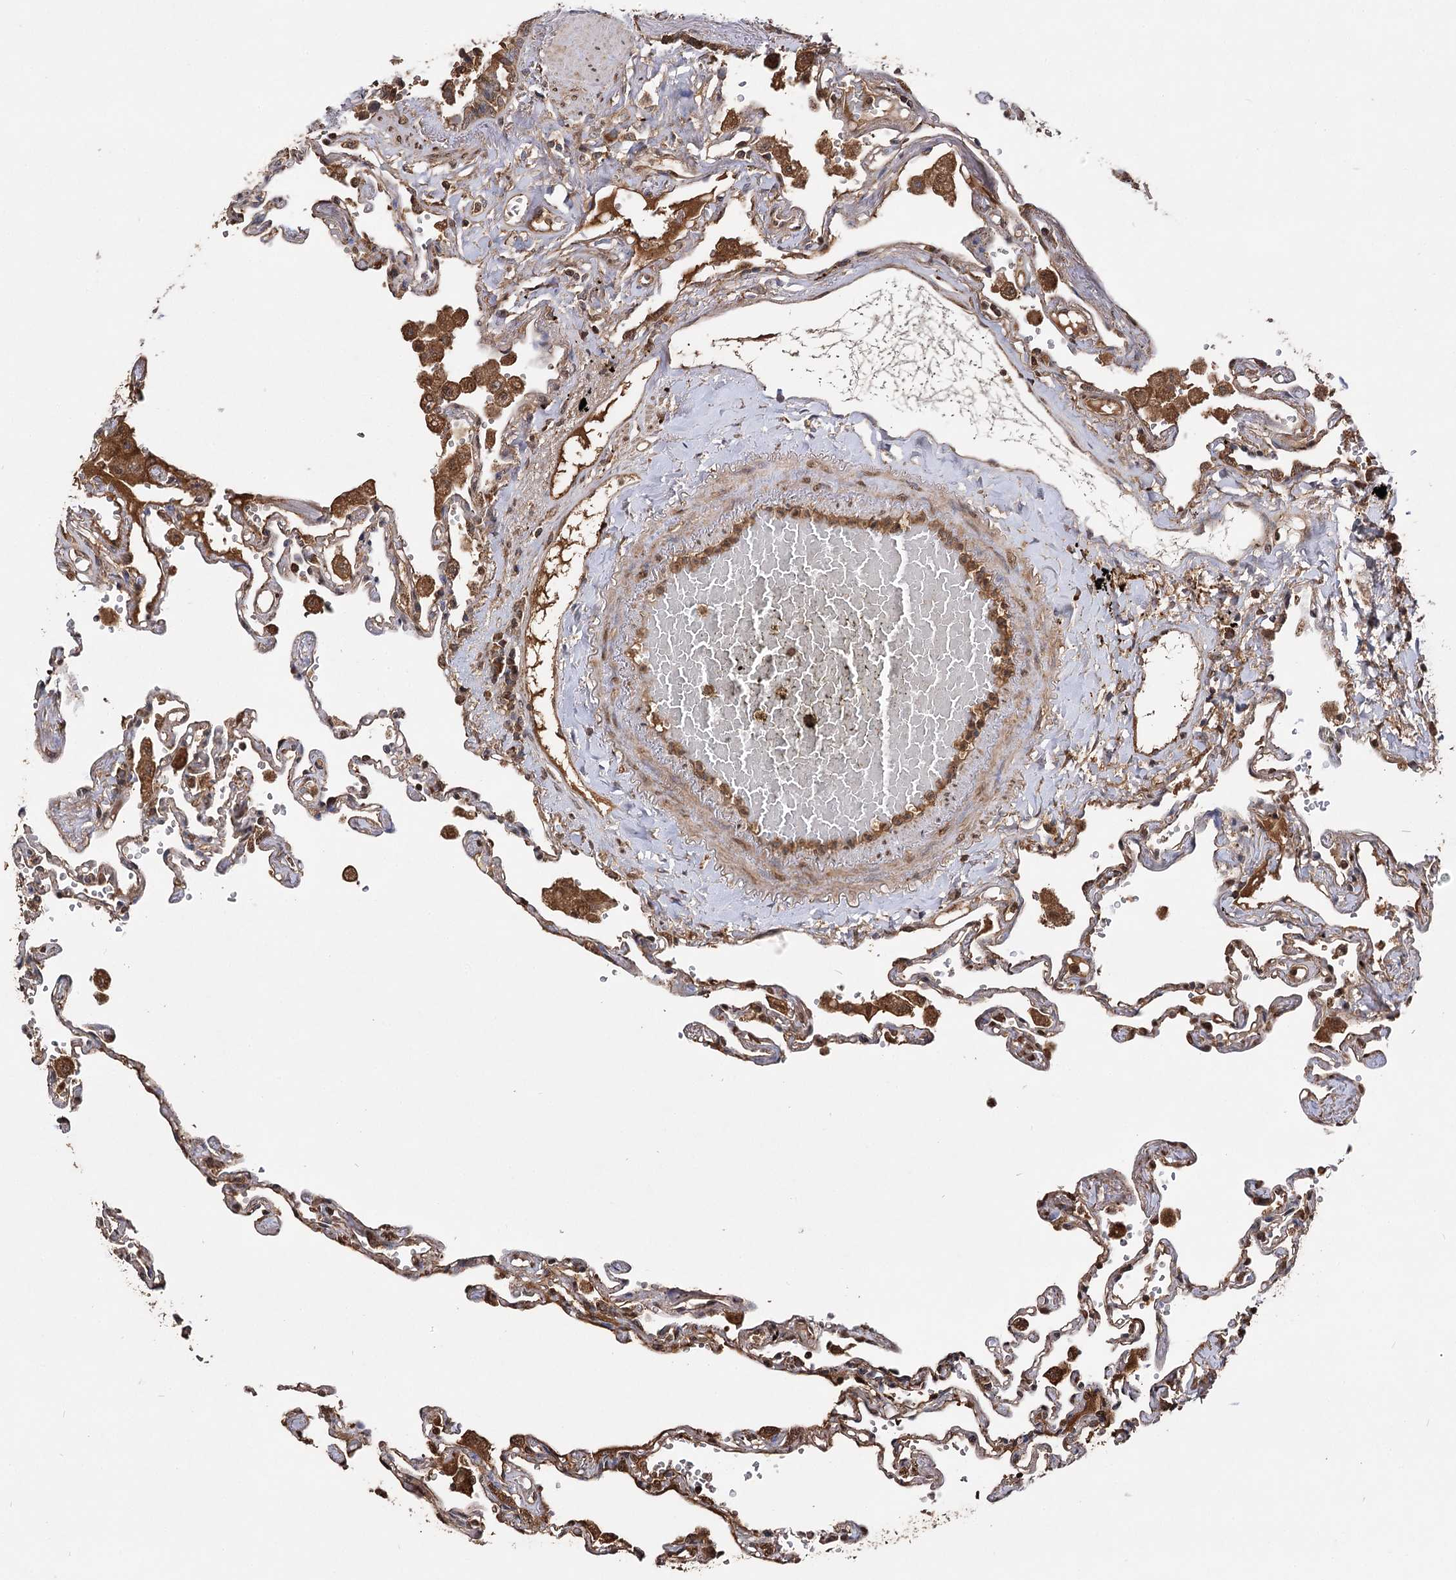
{"staining": {"intensity": "moderate", "quantity": ">75%", "location": "cytoplasmic/membranous"}, "tissue": "lung", "cell_type": "Alveolar cells", "image_type": "normal", "snomed": [{"axis": "morphology", "description": "Normal tissue, NOS"}, {"axis": "topography", "description": "Lung"}], "caption": "A brown stain labels moderate cytoplasmic/membranous staining of a protein in alveolar cells of unremarkable lung. The staining was performed using DAB to visualize the protein expression in brown, while the nuclei were stained in blue with hematoxylin (Magnification: 20x).", "gene": "ARL13A", "patient": {"sex": "female", "age": 67}}